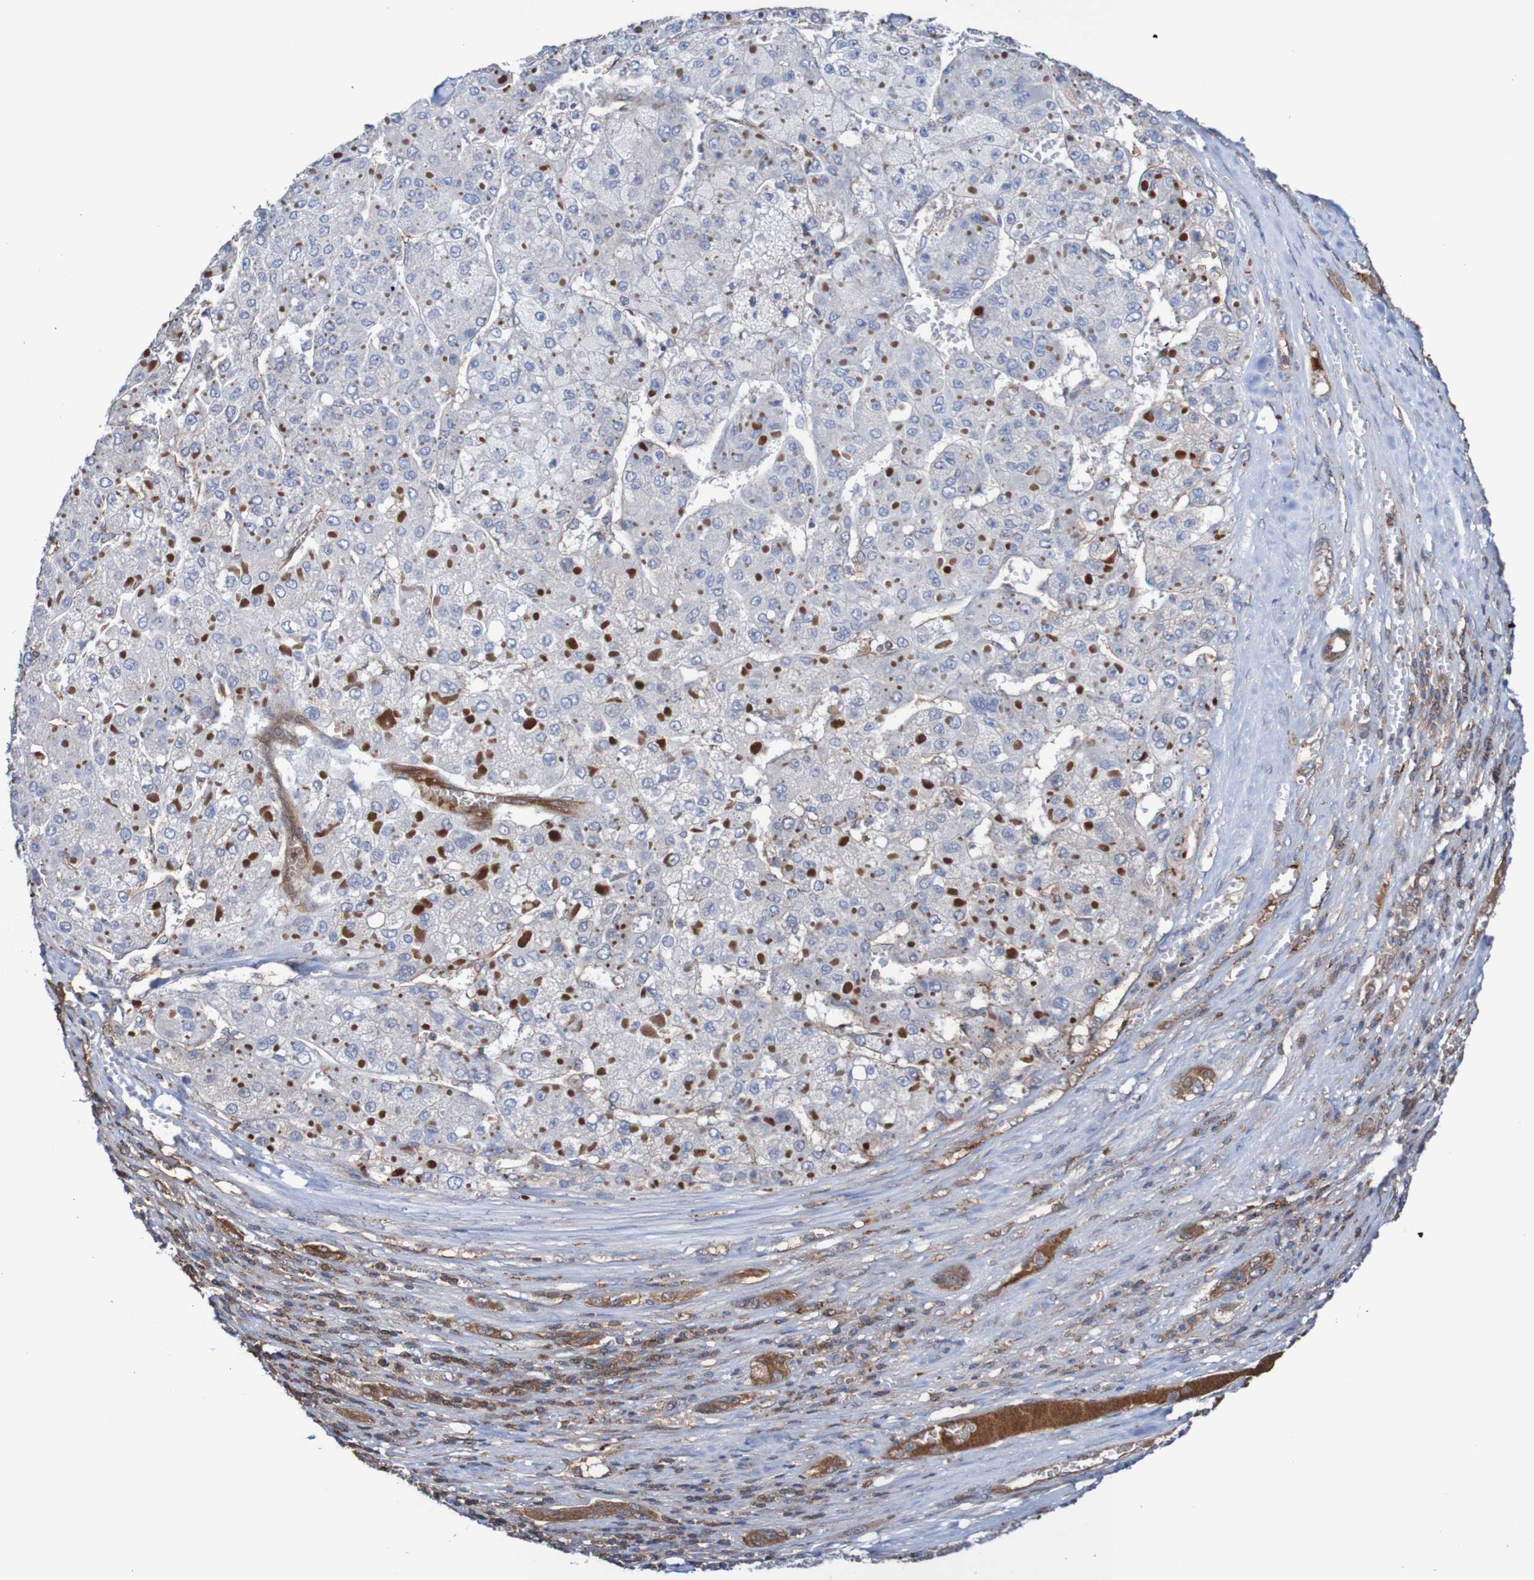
{"staining": {"intensity": "negative", "quantity": "none", "location": "none"}, "tissue": "liver cancer", "cell_type": "Tumor cells", "image_type": "cancer", "snomed": [{"axis": "morphology", "description": "Carcinoma, Hepatocellular, NOS"}, {"axis": "topography", "description": "Liver"}], "caption": "This is a histopathology image of immunohistochemistry staining of hepatocellular carcinoma (liver), which shows no expression in tumor cells.", "gene": "RIGI", "patient": {"sex": "female", "age": 73}}